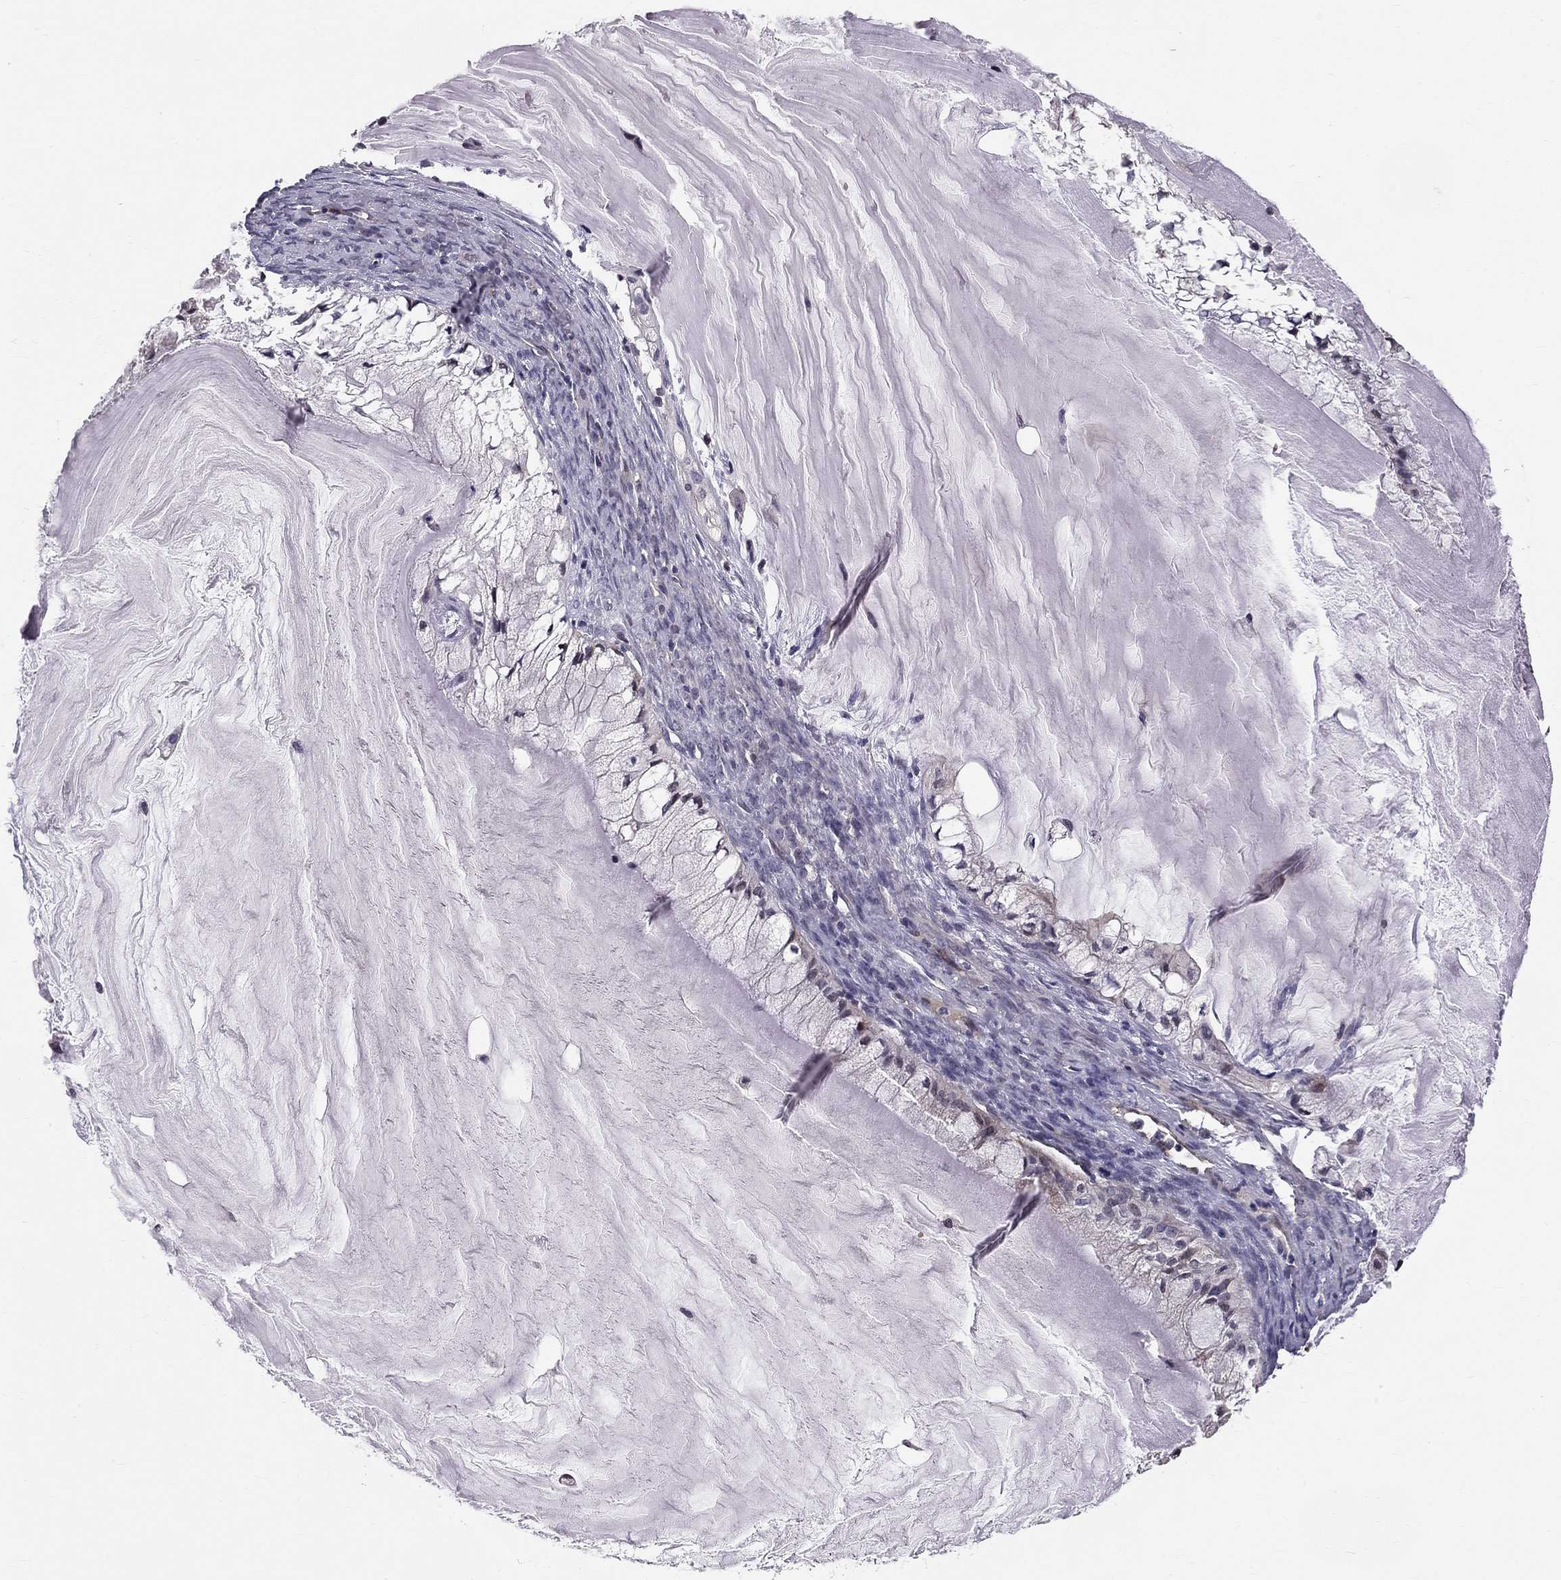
{"staining": {"intensity": "negative", "quantity": "none", "location": "none"}, "tissue": "ovarian cancer", "cell_type": "Tumor cells", "image_type": "cancer", "snomed": [{"axis": "morphology", "description": "Cystadenocarcinoma, mucinous, NOS"}, {"axis": "topography", "description": "Ovary"}], "caption": "This is an immunohistochemistry photomicrograph of ovarian cancer. There is no expression in tumor cells.", "gene": "GJB4", "patient": {"sex": "female", "age": 57}}